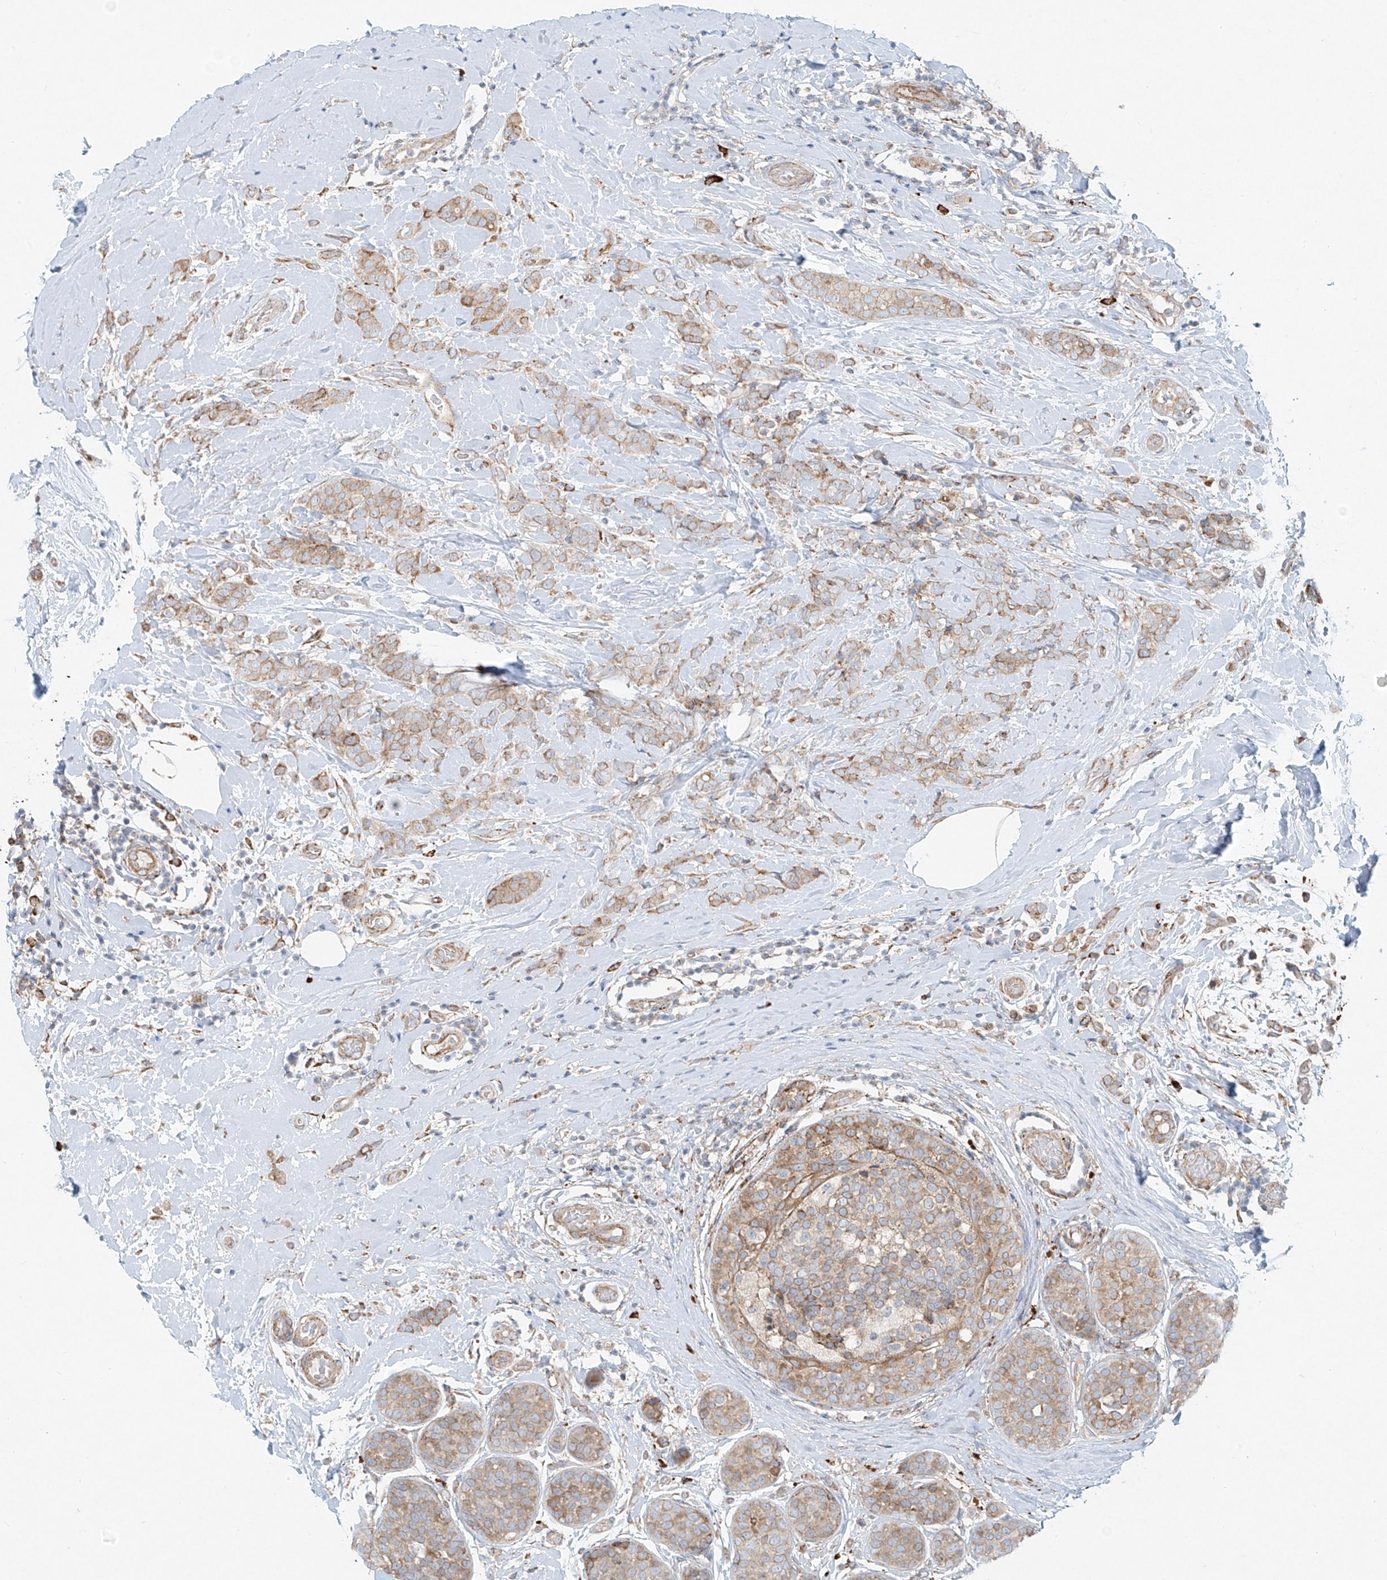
{"staining": {"intensity": "weak", "quantity": ">75%", "location": "cytoplasmic/membranous"}, "tissue": "breast cancer", "cell_type": "Tumor cells", "image_type": "cancer", "snomed": [{"axis": "morphology", "description": "Lobular carcinoma, in situ"}, {"axis": "morphology", "description": "Lobular carcinoma"}, {"axis": "topography", "description": "Breast"}], "caption": "Protein staining of breast lobular carcinoma in situ tissue displays weak cytoplasmic/membranous positivity in approximately >75% of tumor cells.", "gene": "EIPR1", "patient": {"sex": "female", "age": 41}}